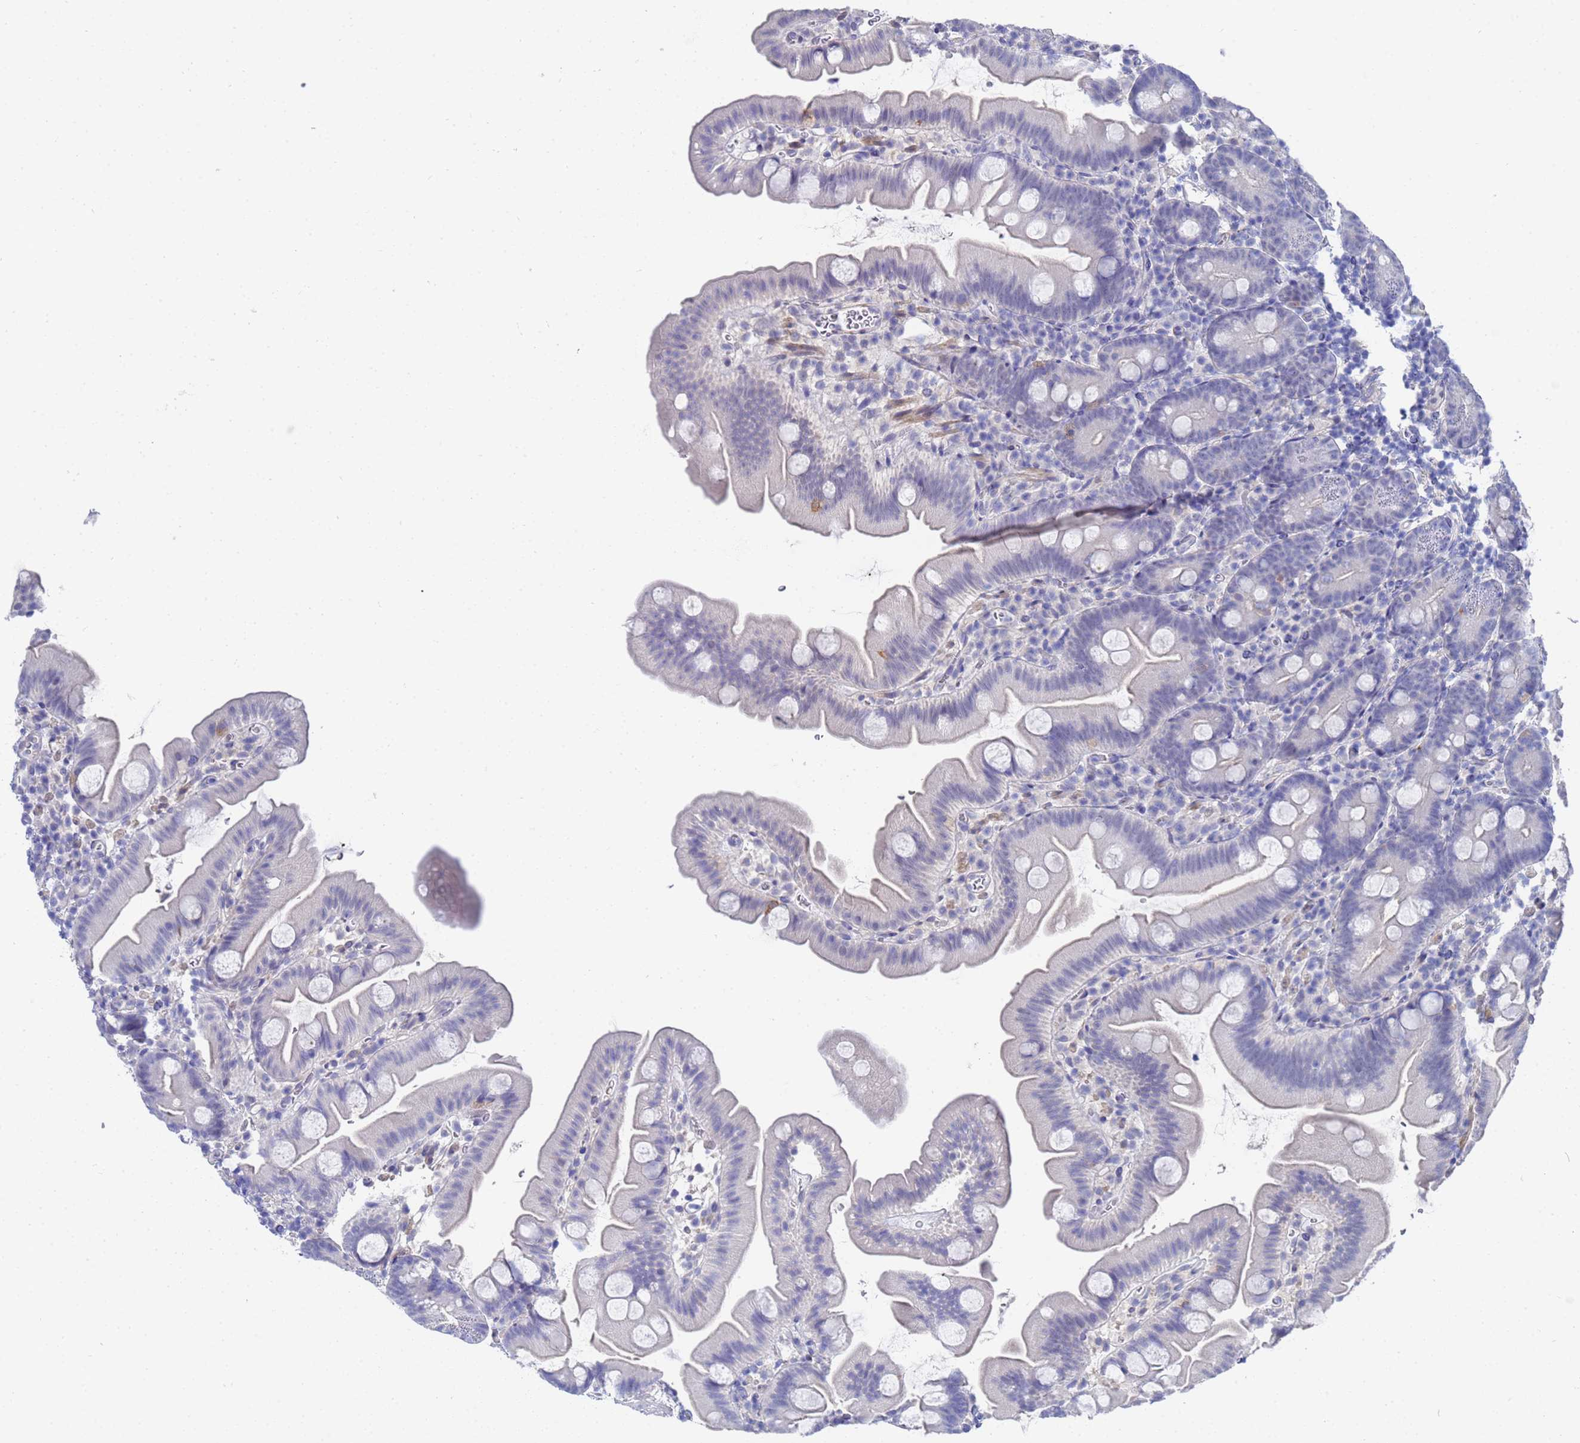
{"staining": {"intensity": "negative", "quantity": "none", "location": "none"}, "tissue": "small intestine", "cell_type": "Glandular cells", "image_type": "normal", "snomed": [{"axis": "morphology", "description": "Normal tissue, NOS"}, {"axis": "topography", "description": "Small intestine"}], "caption": "A photomicrograph of small intestine stained for a protein reveals no brown staining in glandular cells.", "gene": "ZNF26", "patient": {"sex": "female", "age": 68}}